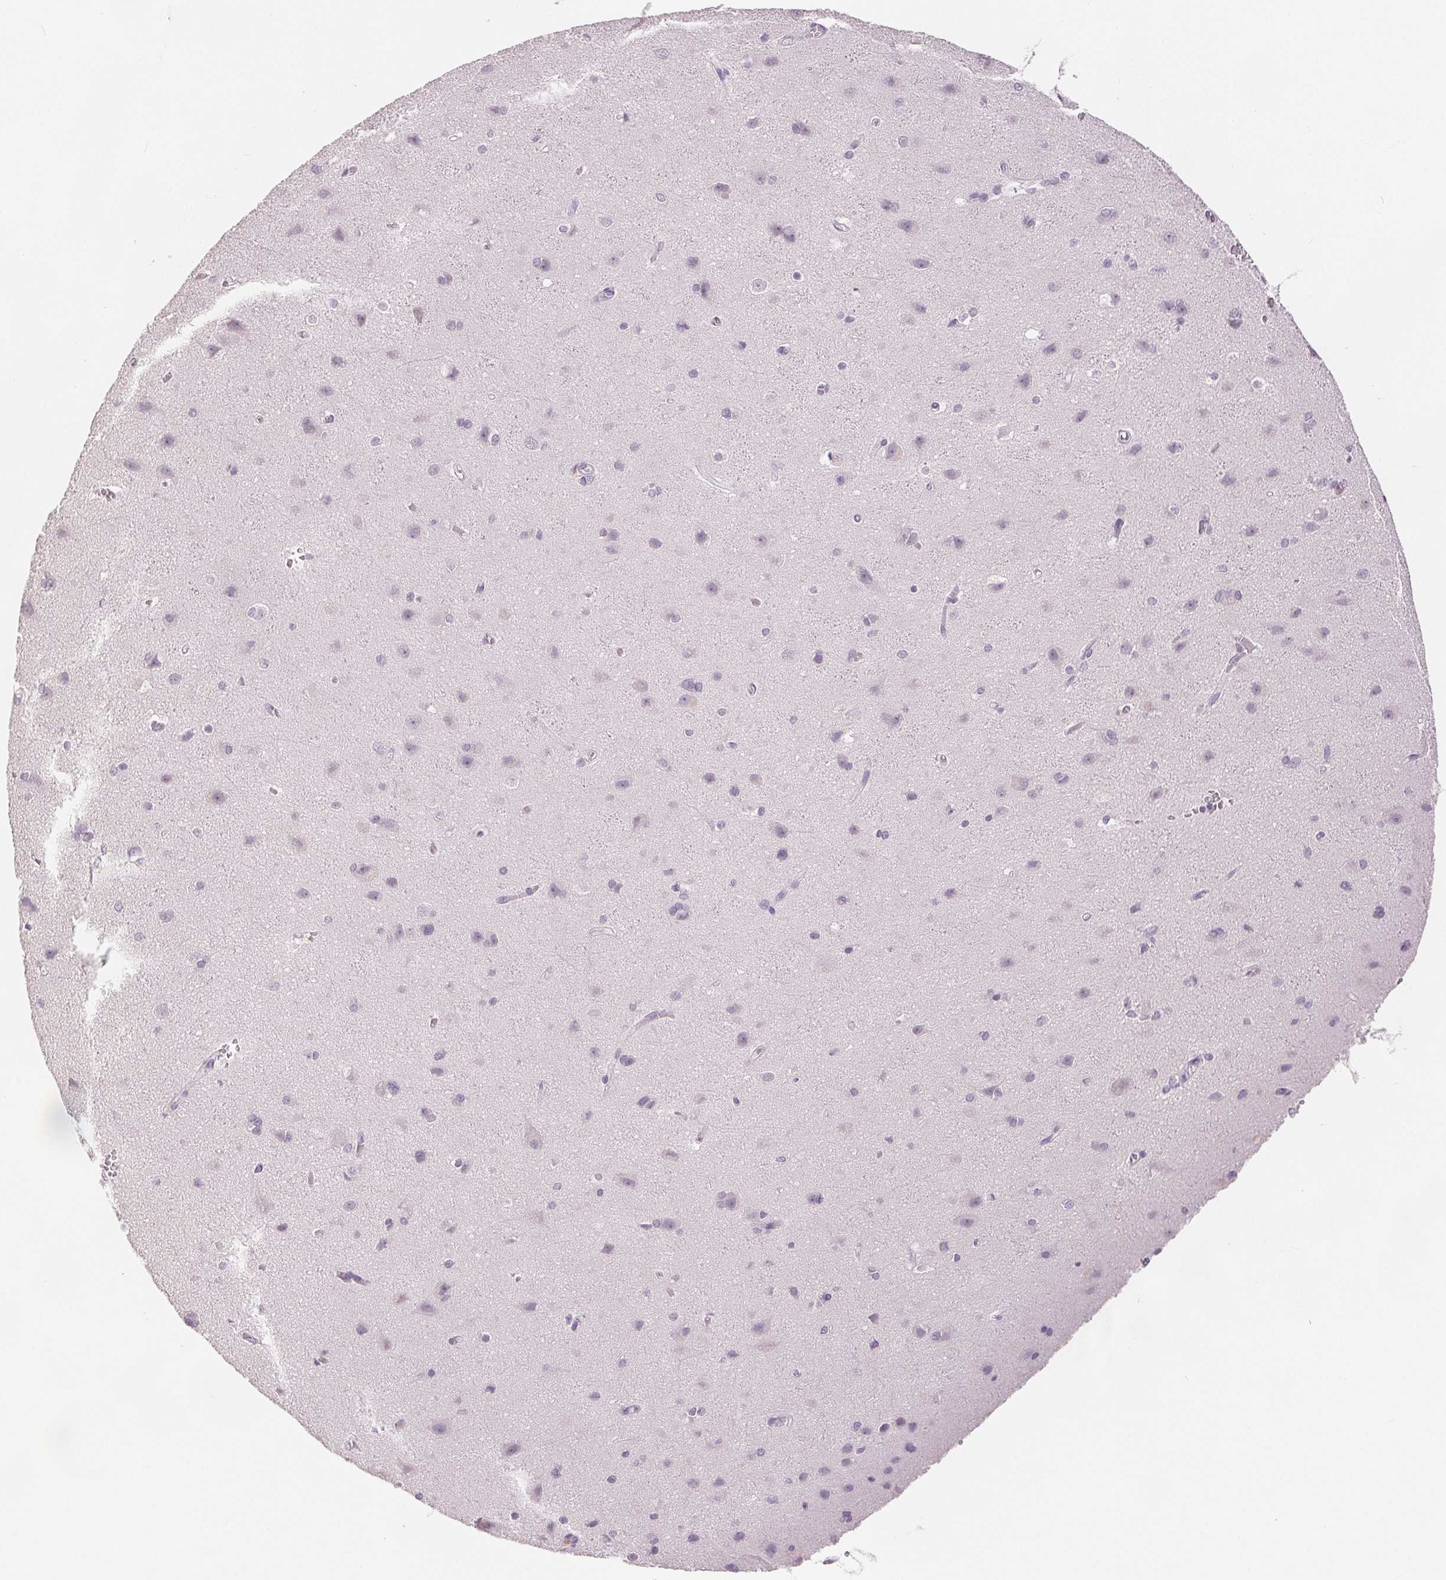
{"staining": {"intensity": "negative", "quantity": "none", "location": "none"}, "tissue": "cerebral cortex", "cell_type": "Endothelial cells", "image_type": "normal", "snomed": [{"axis": "morphology", "description": "Normal tissue, NOS"}, {"axis": "topography", "description": "Cerebral cortex"}], "caption": "There is no significant positivity in endothelial cells of cerebral cortex. (Immunohistochemistry (ihc), brightfield microscopy, high magnification).", "gene": "SLC27A5", "patient": {"sex": "male", "age": 37}}